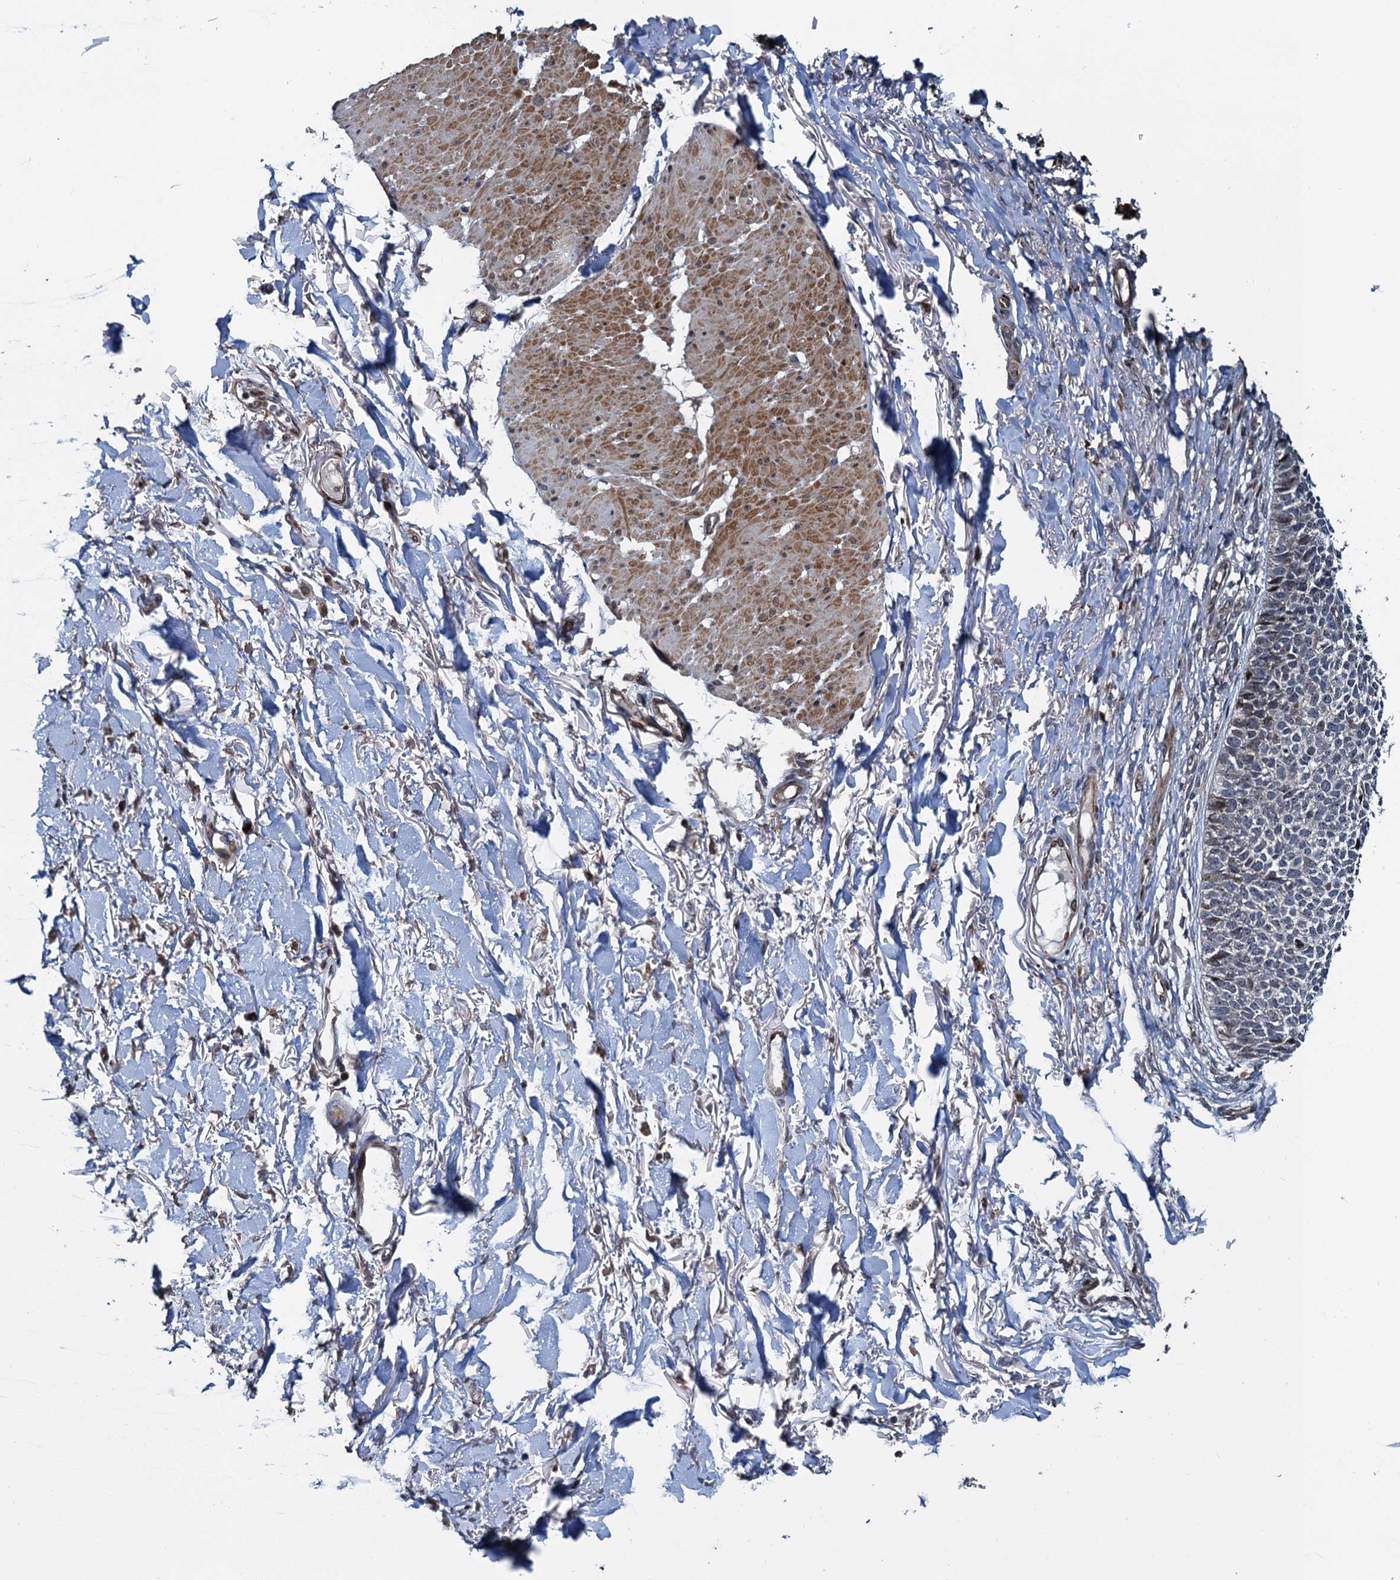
{"staining": {"intensity": "moderate", "quantity": "<25%", "location": "cytoplasmic/membranous,nuclear"}, "tissue": "skin cancer", "cell_type": "Tumor cells", "image_type": "cancer", "snomed": [{"axis": "morphology", "description": "Basal cell carcinoma"}, {"axis": "topography", "description": "Skin"}], "caption": "Skin basal cell carcinoma tissue reveals moderate cytoplasmic/membranous and nuclear expression in approximately <25% of tumor cells", "gene": "ATOSA", "patient": {"sex": "female", "age": 84}}